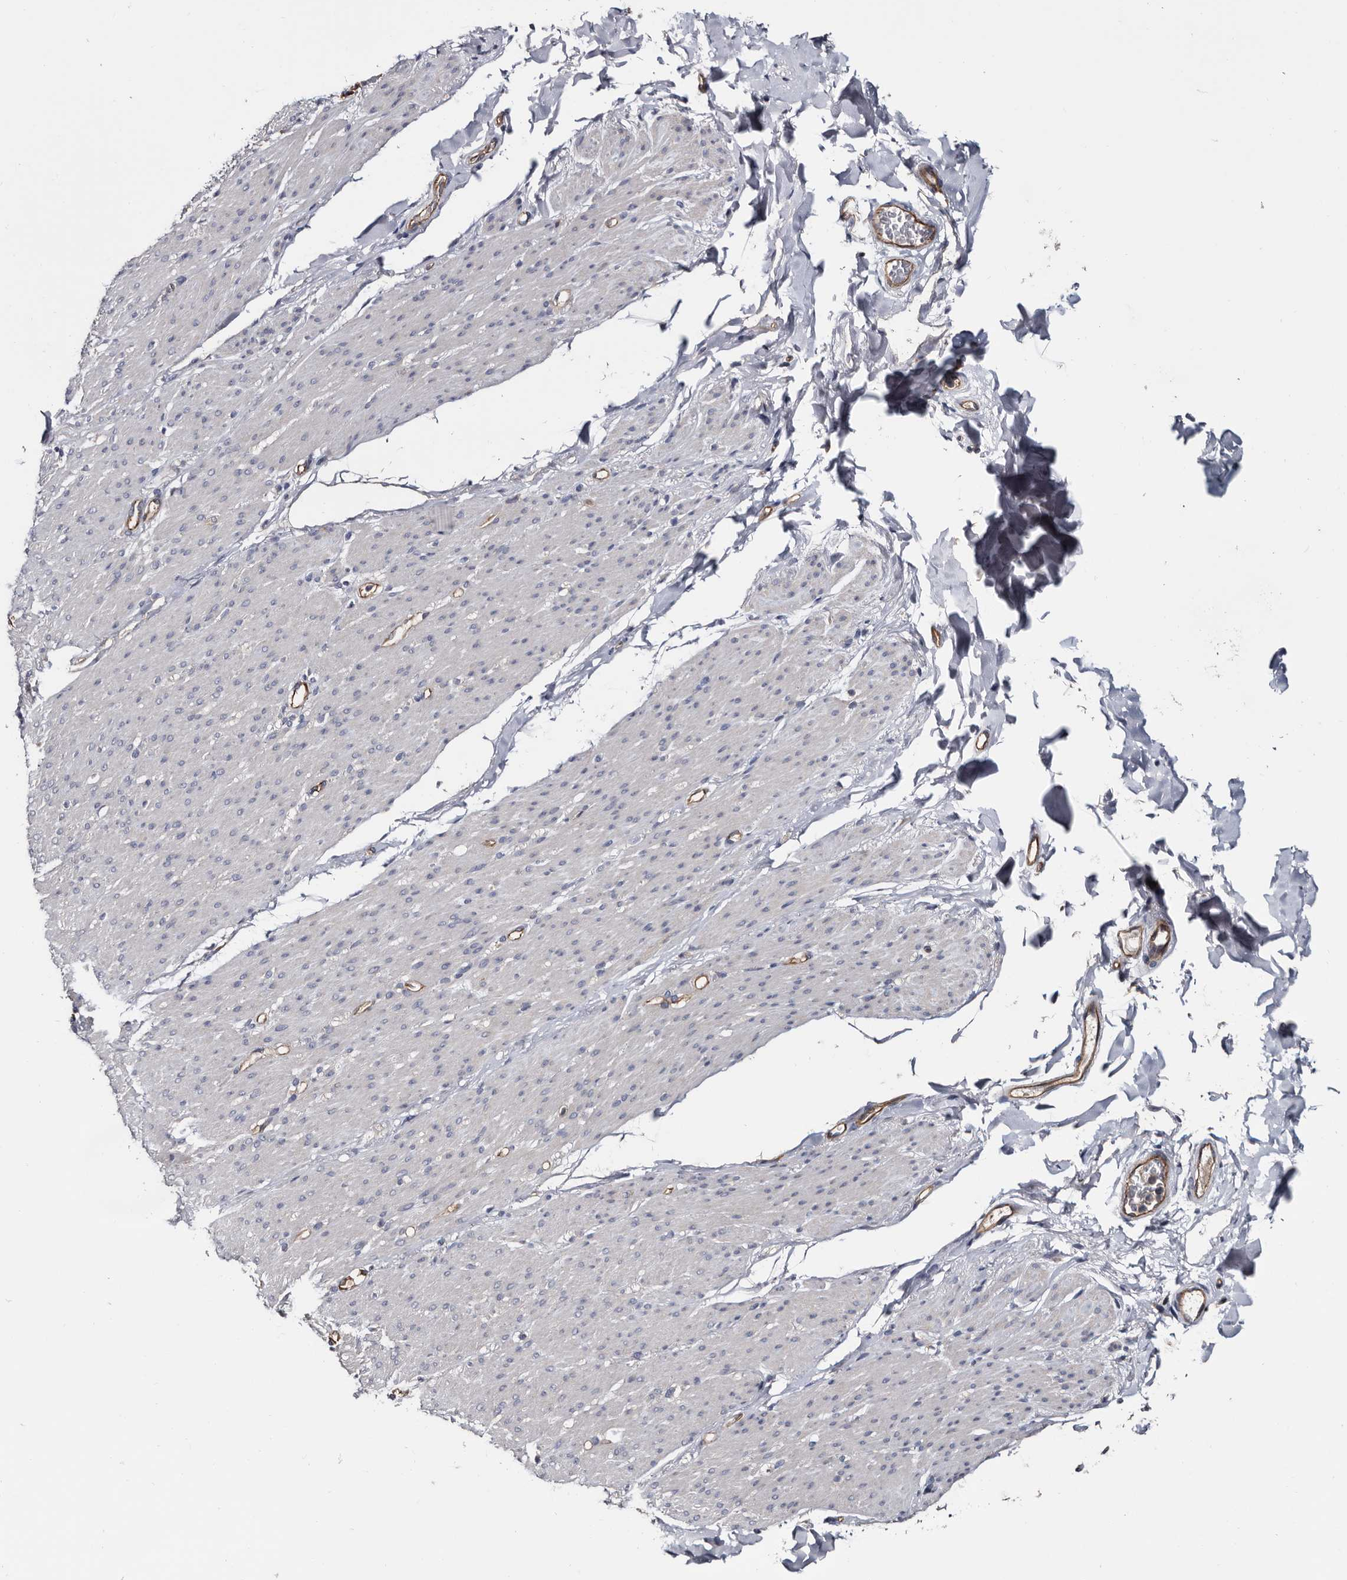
{"staining": {"intensity": "negative", "quantity": "none", "location": "none"}, "tissue": "smooth muscle", "cell_type": "Smooth muscle cells", "image_type": "normal", "snomed": [{"axis": "morphology", "description": "Normal tissue, NOS"}, {"axis": "topography", "description": "Colon"}, {"axis": "topography", "description": "Peripheral nerve tissue"}], "caption": "The histopathology image shows no staining of smooth muscle cells in benign smooth muscle. The staining was performed using DAB (3,3'-diaminobenzidine) to visualize the protein expression in brown, while the nuclei were stained in blue with hematoxylin (Magnification: 20x).", "gene": "TSPAN17", "patient": {"sex": "female", "age": 61}}